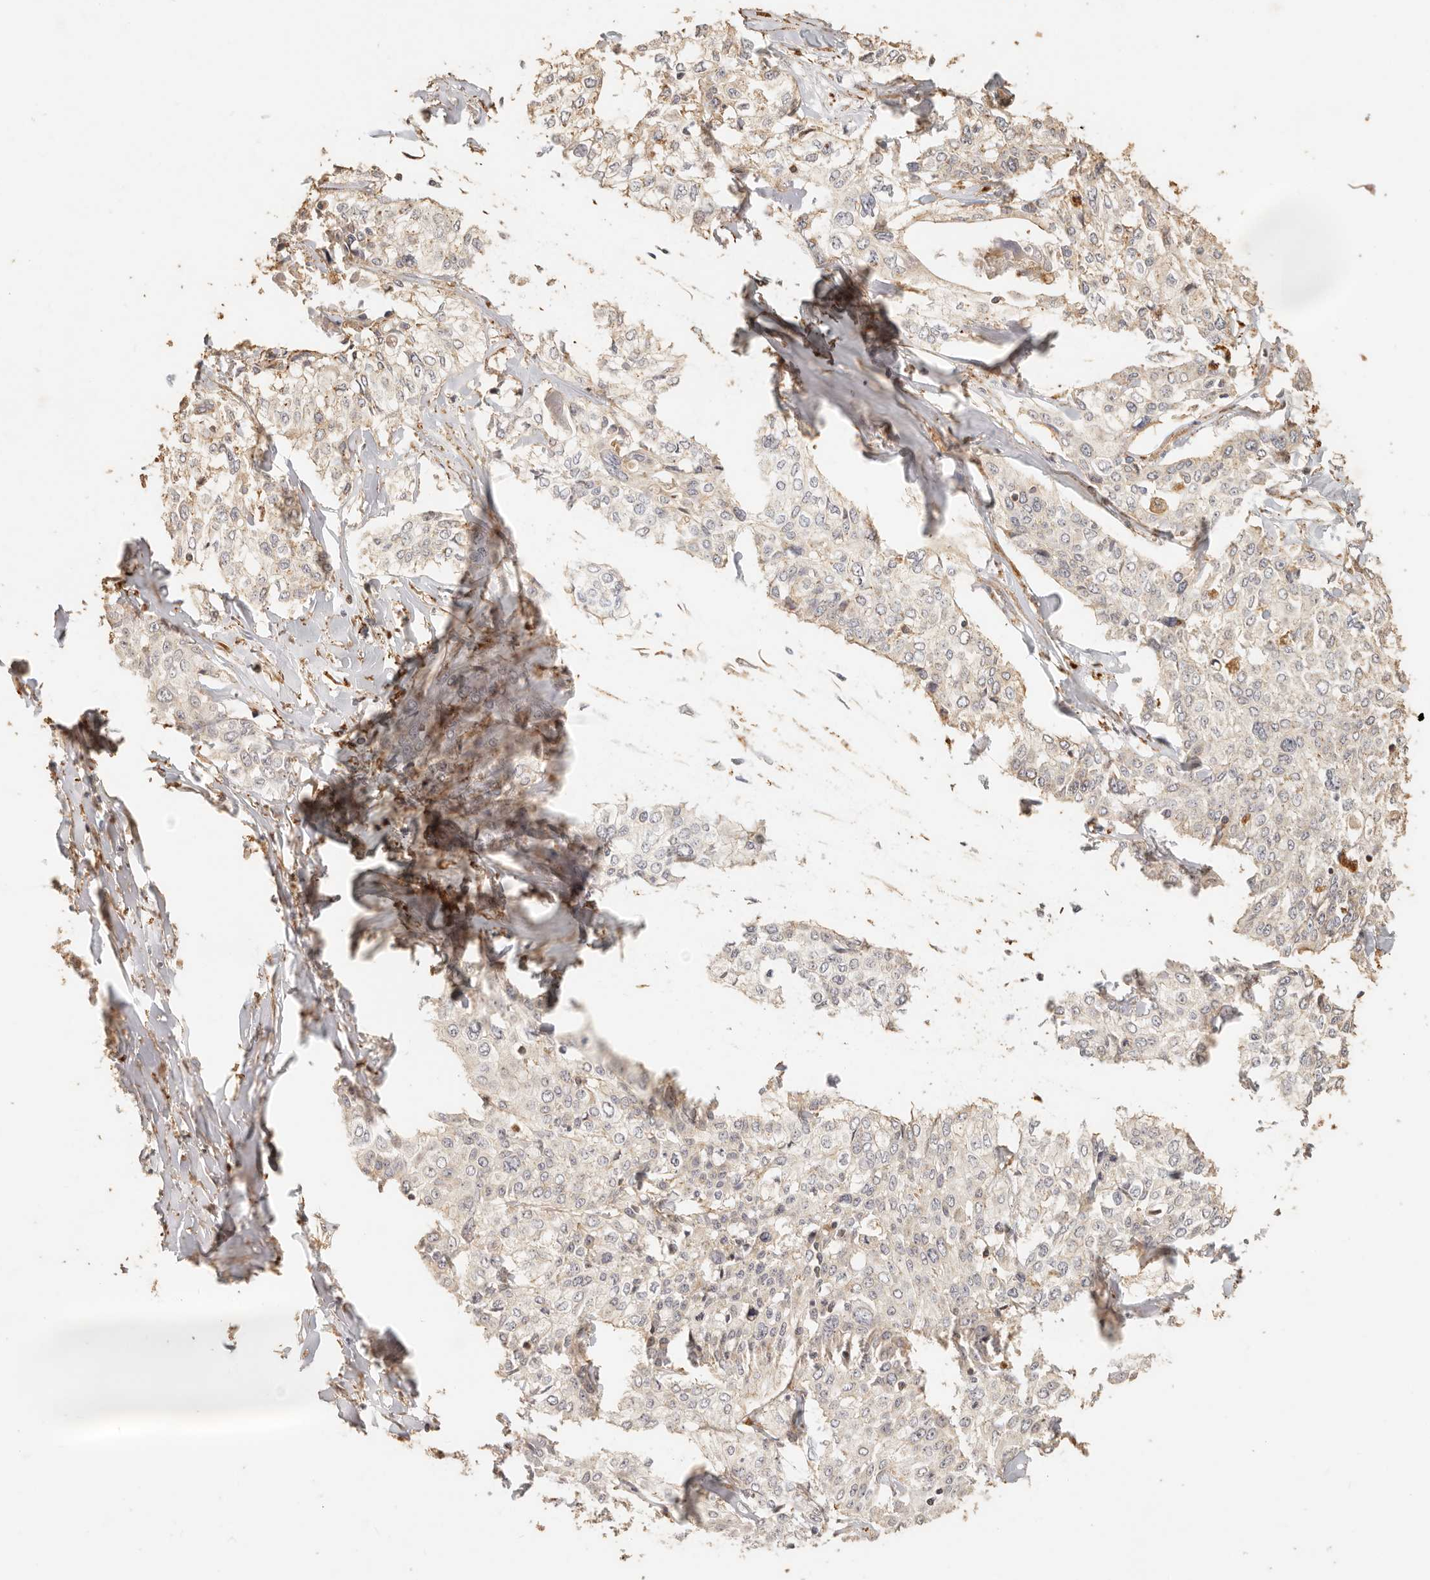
{"staining": {"intensity": "weak", "quantity": "<25%", "location": "cytoplasmic/membranous"}, "tissue": "cervical cancer", "cell_type": "Tumor cells", "image_type": "cancer", "snomed": [{"axis": "morphology", "description": "Squamous cell carcinoma, NOS"}, {"axis": "topography", "description": "Cervix"}], "caption": "The histopathology image exhibits no staining of tumor cells in squamous cell carcinoma (cervical).", "gene": "PTPN22", "patient": {"sex": "female", "age": 31}}